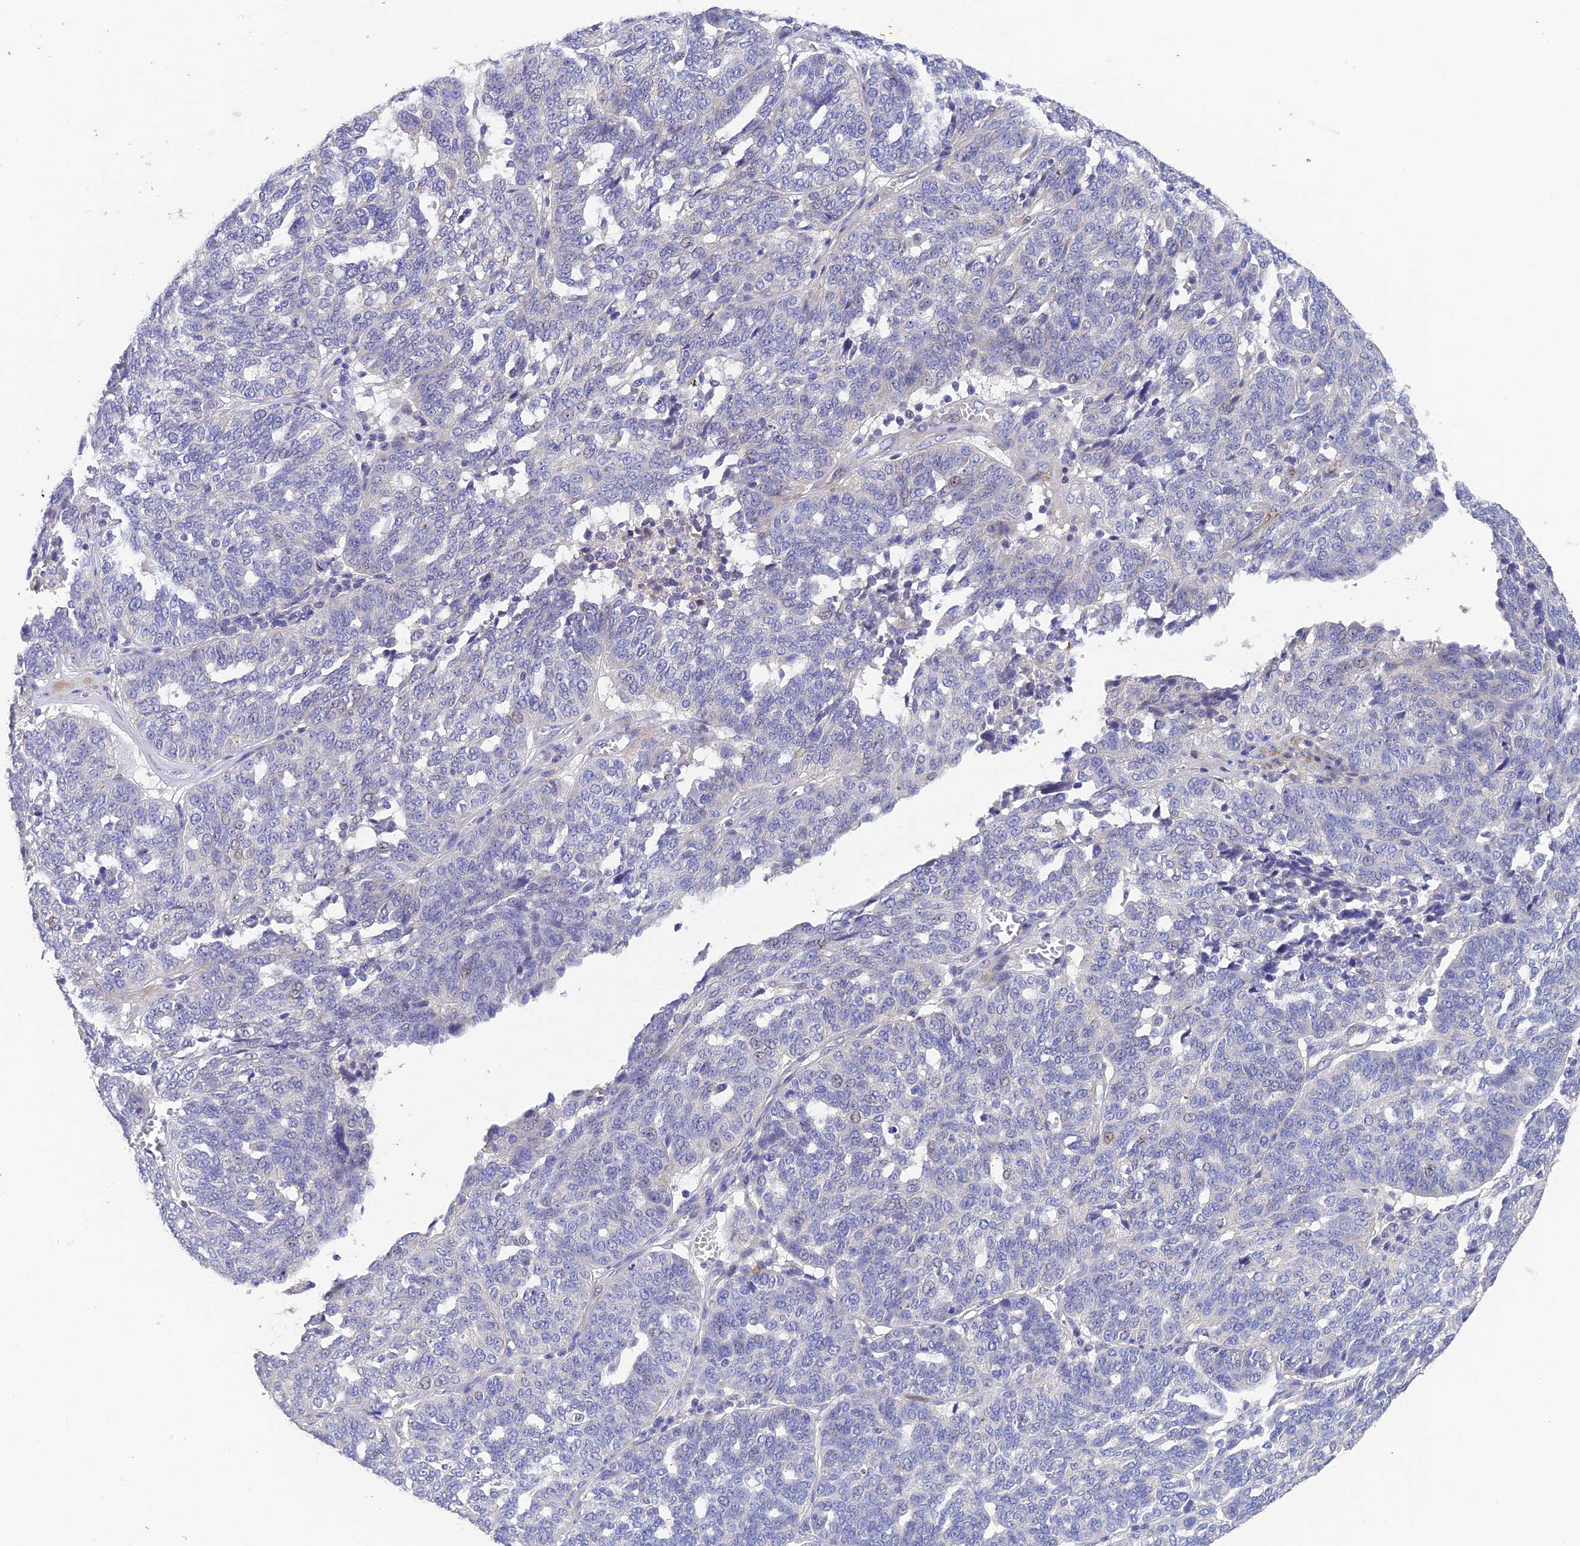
{"staining": {"intensity": "negative", "quantity": "none", "location": "none"}, "tissue": "ovarian cancer", "cell_type": "Tumor cells", "image_type": "cancer", "snomed": [{"axis": "morphology", "description": "Cystadenocarcinoma, serous, NOS"}, {"axis": "topography", "description": "Ovary"}], "caption": "Tumor cells are negative for brown protein staining in ovarian cancer.", "gene": "ADAMTS13", "patient": {"sex": "female", "age": 59}}